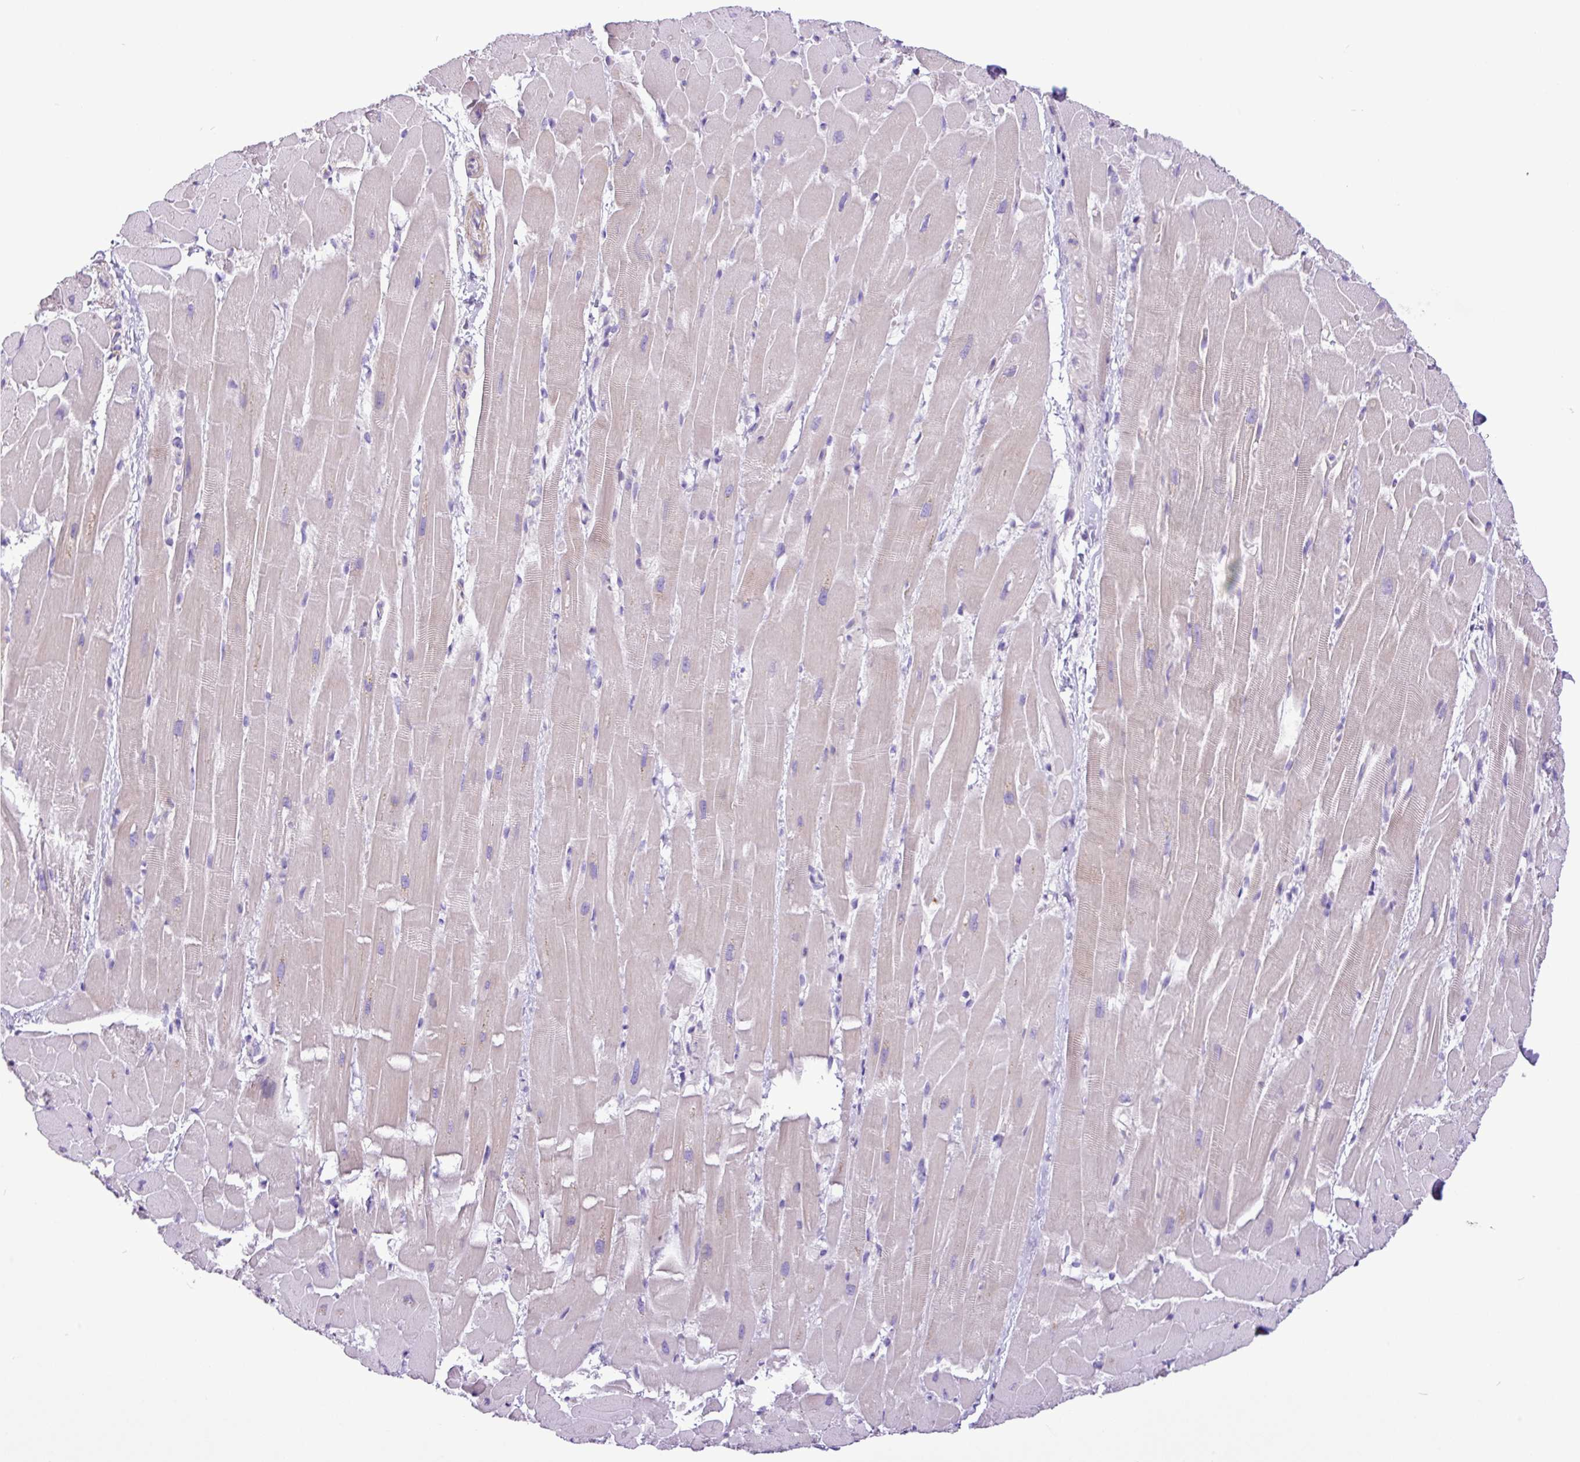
{"staining": {"intensity": "negative", "quantity": "none", "location": "none"}, "tissue": "heart muscle", "cell_type": "Cardiomyocytes", "image_type": "normal", "snomed": [{"axis": "morphology", "description": "Normal tissue, NOS"}, {"axis": "topography", "description": "Heart"}], "caption": "Benign heart muscle was stained to show a protein in brown. There is no significant staining in cardiomyocytes. (Brightfield microscopy of DAB immunohistochemistry at high magnification).", "gene": "ZNF334", "patient": {"sex": "male", "age": 37}}